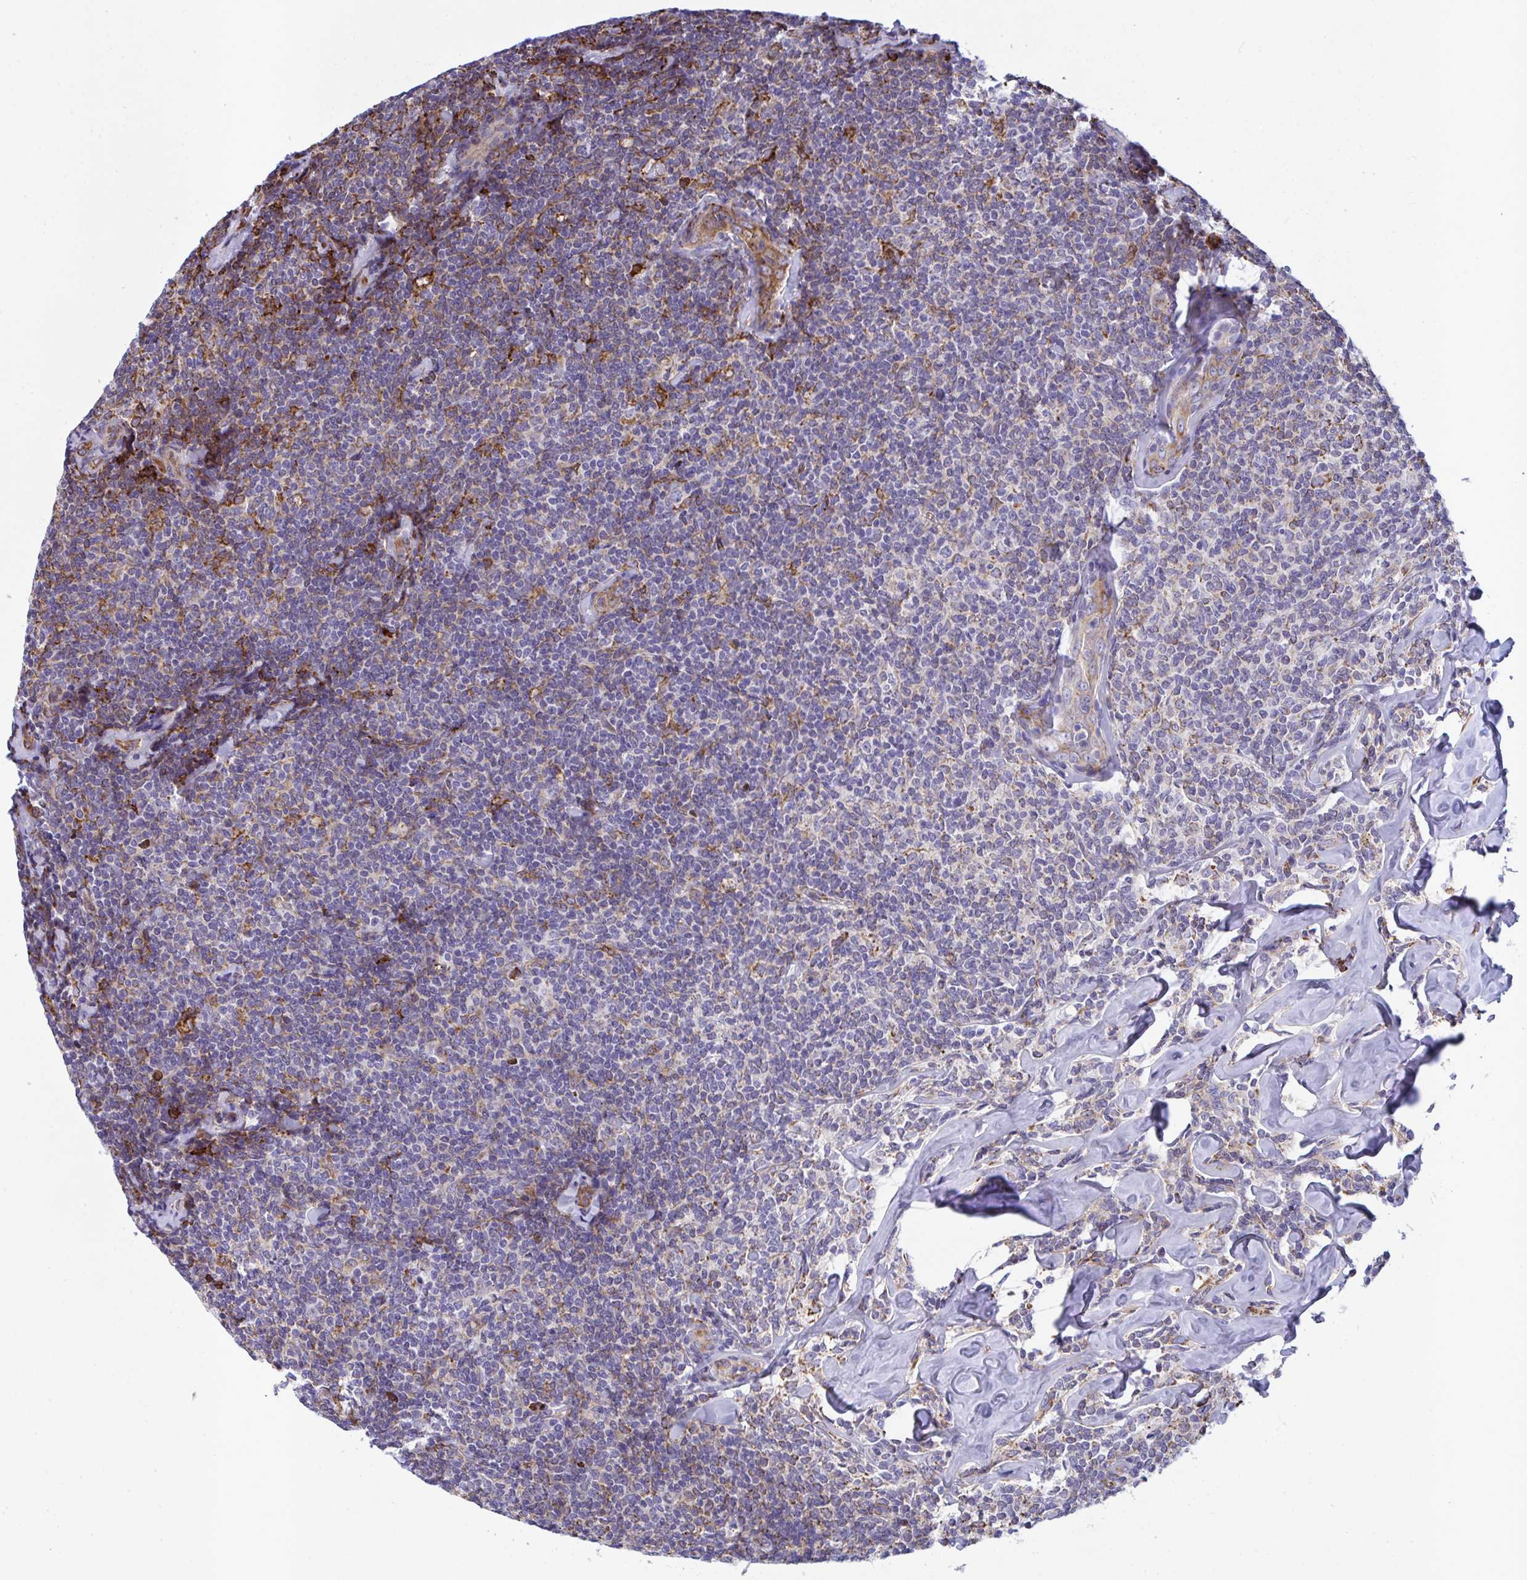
{"staining": {"intensity": "moderate", "quantity": "<25%", "location": "cytoplasmic/membranous"}, "tissue": "lymphoma", "cell_type": "Tumor cells", "image_type": "cancer", "snomed": [{"axis": "morphology", "description": "Malignant lymphoma, non-Hodgkin's type, Low grade"}, {"axis": "topography", "description": "Lymph node"}], "caption": "A low amount of moderate cytoplasmic/membranous expression is appreciated in approximately <25% of tumor cells in lymphoma tissue.", "gene": "PEAK3", "patient": {"sex": "female", "age": 56}}